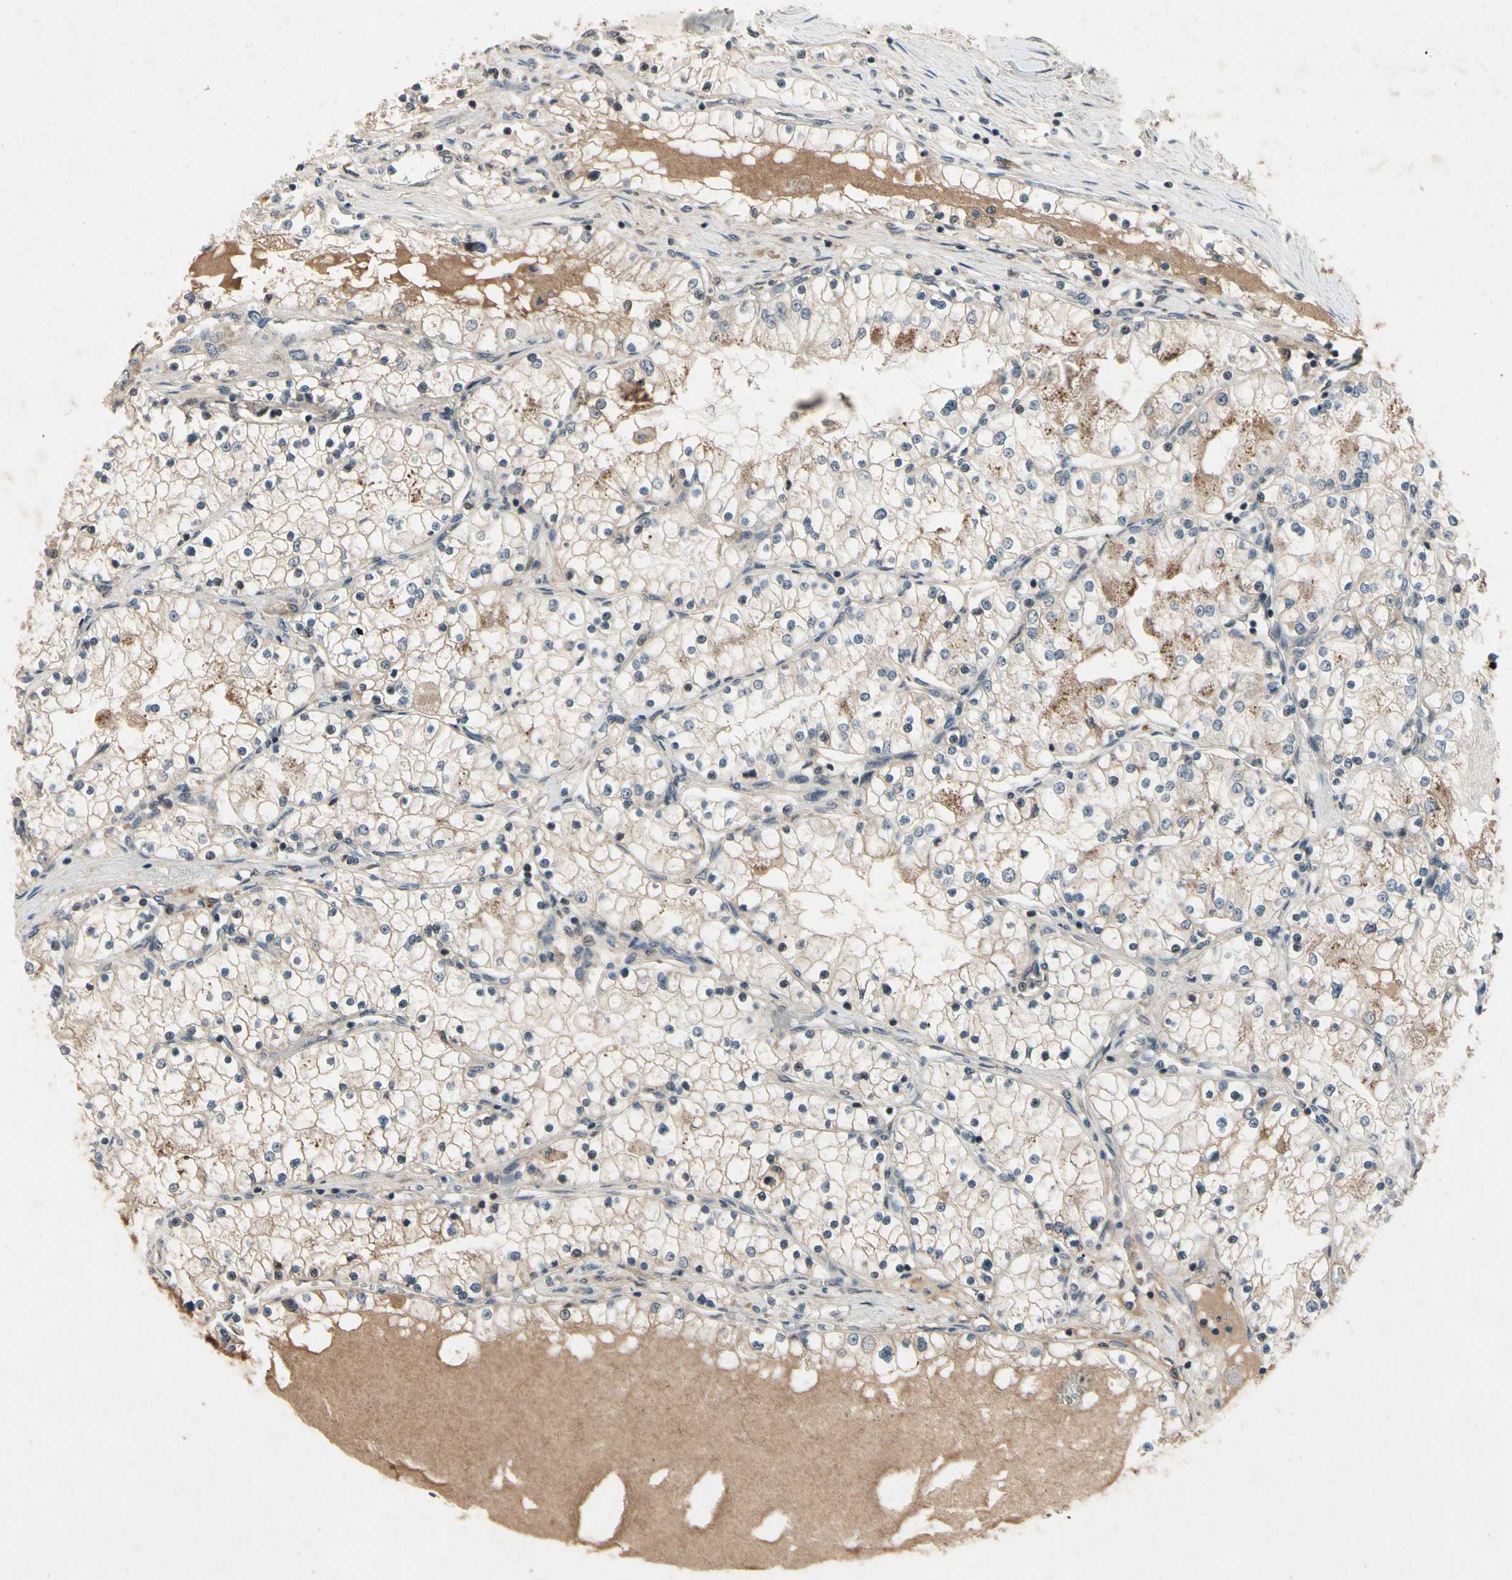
{"staining": {"intensity": "moderate", "quantity": "25%-75%", "location": "cytoplasmic/membranous"}, "tissue": "renal cancer", "cell_type": "Tumor cells", "image_type": "cancer", "snomed": [{"axis": "morphology", "description": "Adenocarcinoma, NOS"}, {"axis": "topography", "description": "Kidney"}], "caption": "Approximately 25%-75% of tumor cells in renal cancer display moderate cytoplasmic/membranous protein staining as visualized by brown immunohistochemical staining.", "gene": "DPY19L3", "patient": {"sex": "male", "age": 68}}